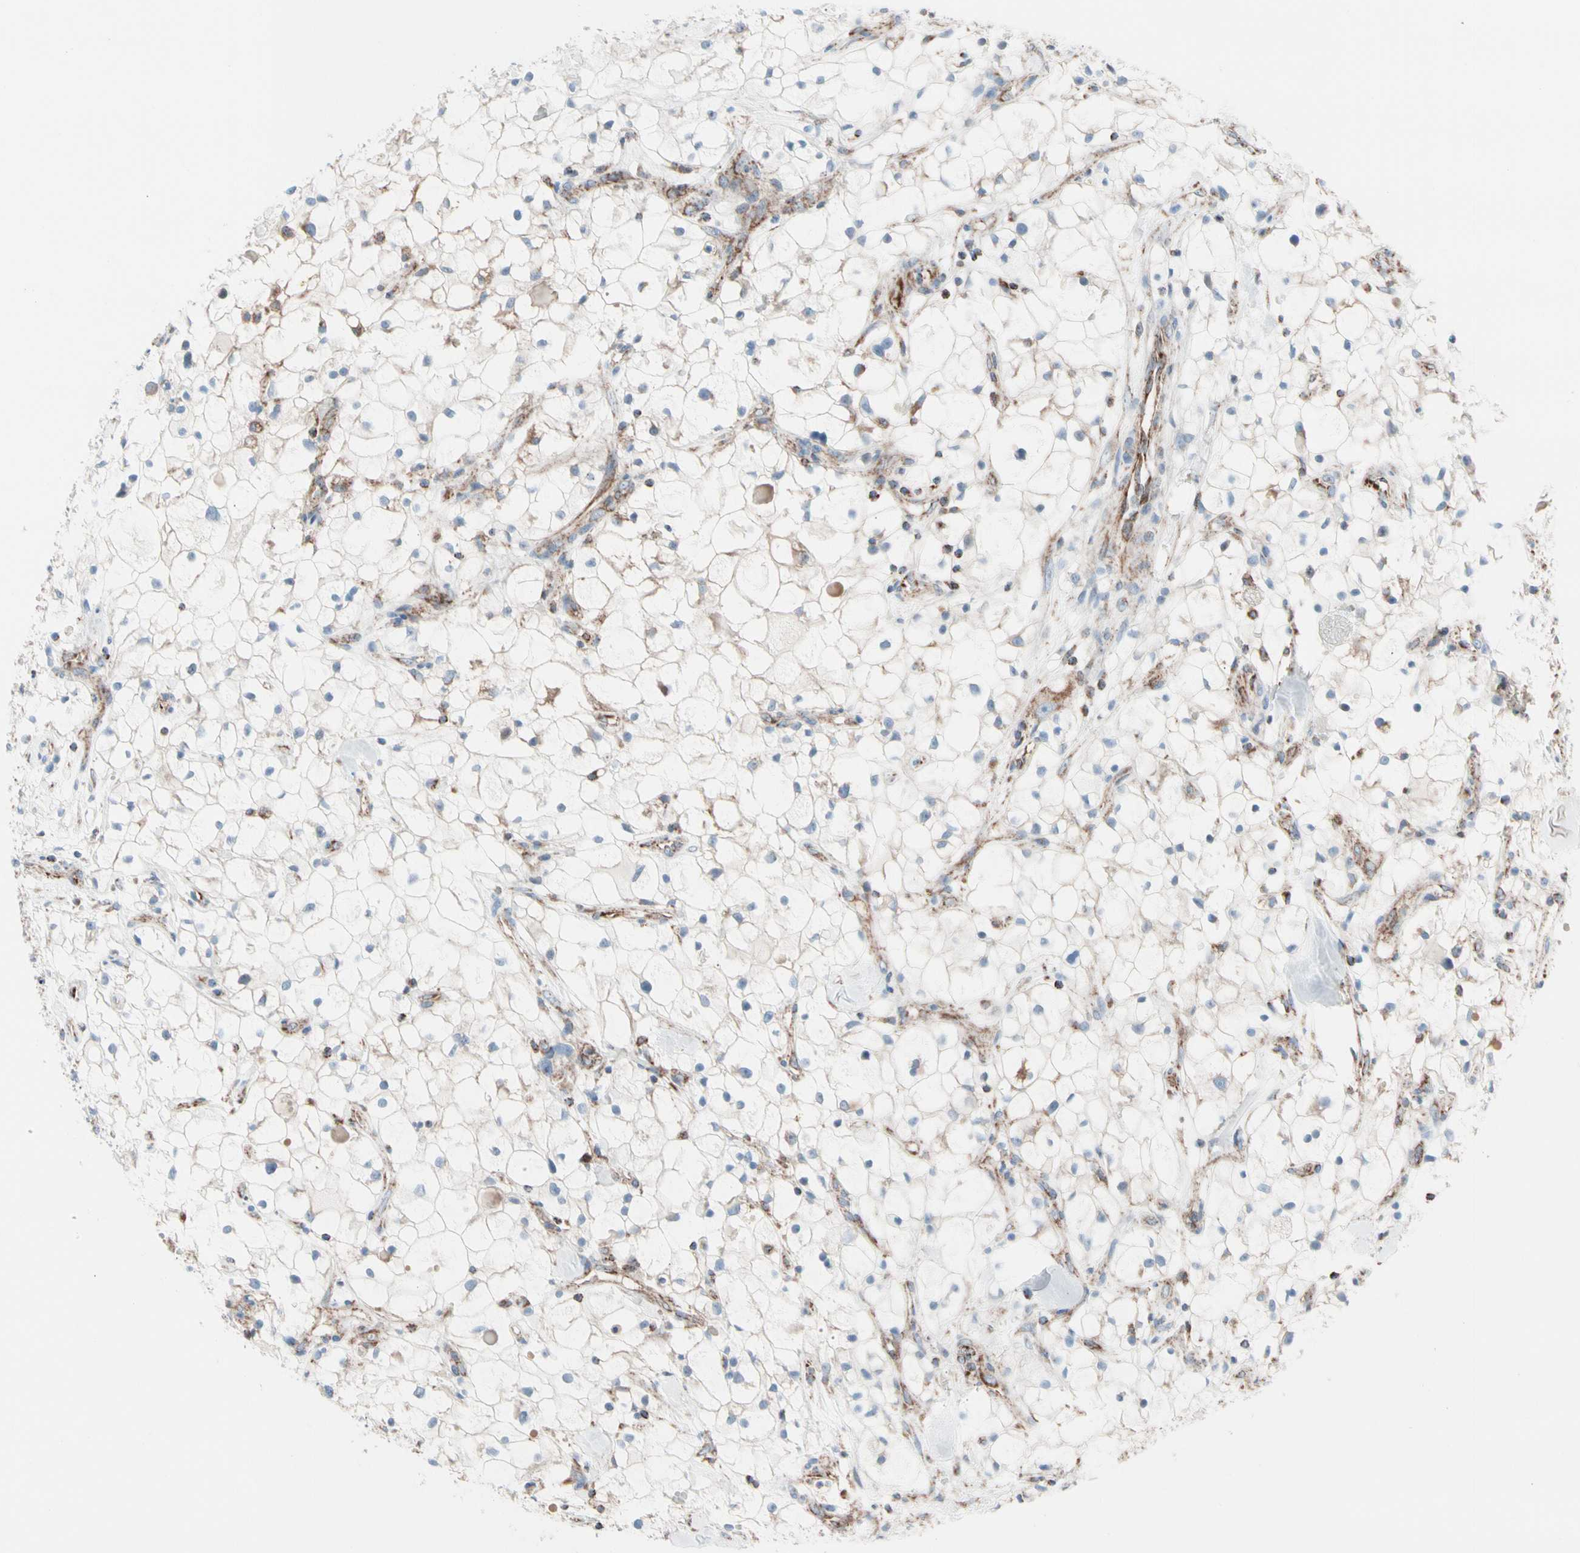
{"staining": {"intensity": "negative", "quantity": "none", "location": "none"}, "tissue": "renal cancer", "cell_type": "Tumor cells", "image_type": "cancer", "snomed": [{"axis": "morphology", "description": "Adenocarcinoma, NOS"}, {"axis": "topography", "description": "Kidney"}], "caption": "High power microscopy histopathology image of an IHC micrograph of renal cancer (adenocarcinoma), revealing no significant expression in tumor cells.", "gene": "HK1", "patient": {"sex": "female", "age": 60}}